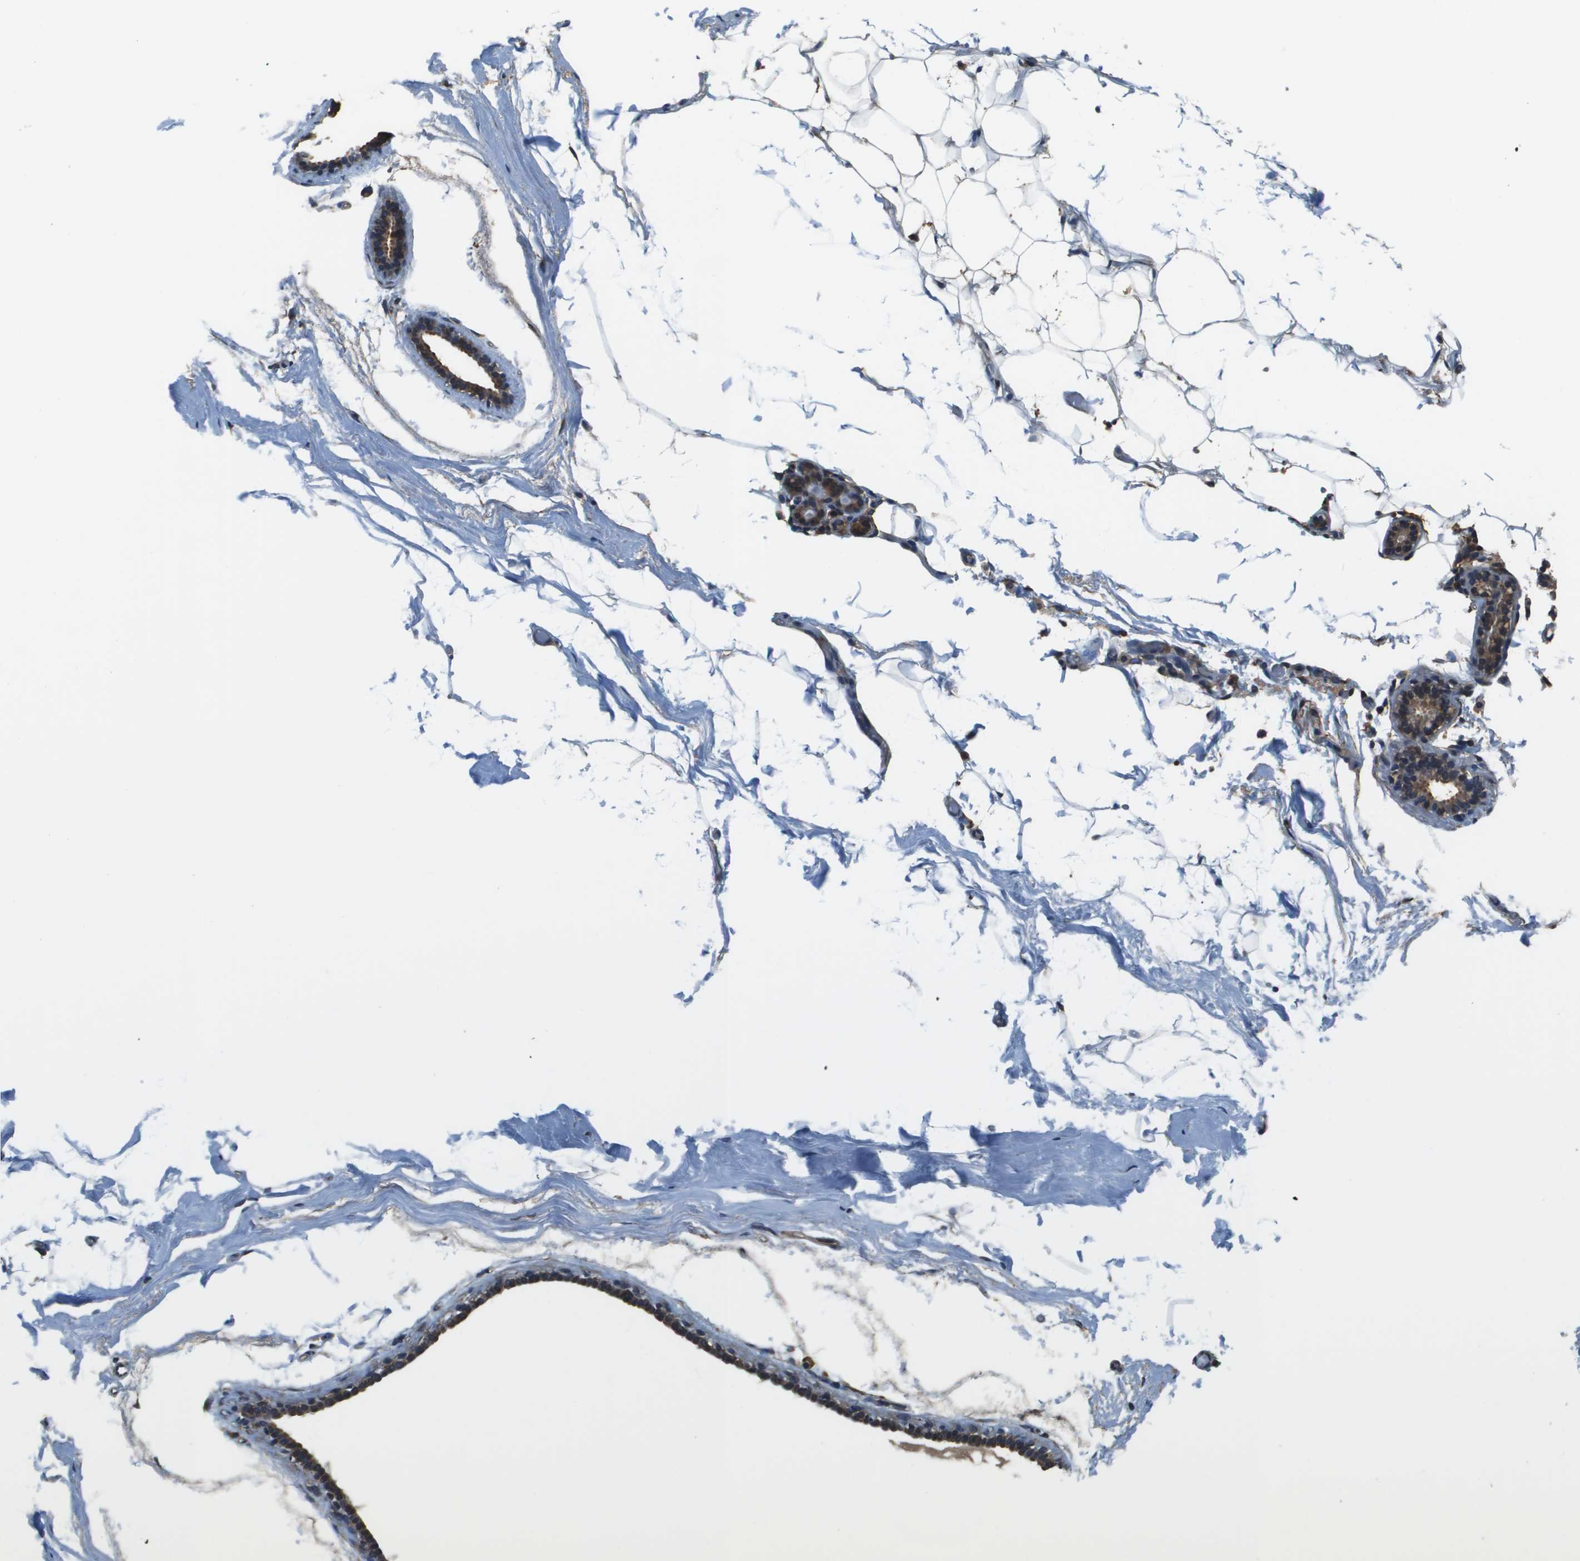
{"staining": {"intensity": "strong", "quantity": "25%-75%", "location": "cytoplasmic/membranous"}, "tissue": "adipose tissue", "cell_type": "Adipocytes", "image_type": "normal", "snomed": [{"axis": "morphology", "description": "Normal tissue, NOS"}, {"axis": "topography", "description": "Breast"}, {"axis": "topography", "description": "Soft tissue"}], "caption": "A high amount of strong cytoplasmic/membranous positivity is present in about 25%-75% of adipocytes in normal adipose tissue. (DAB = brown stain, brightfield microscopy at high magnification).", "gene": "SEC62", "patient": {"sex": "female", "age": 75}}